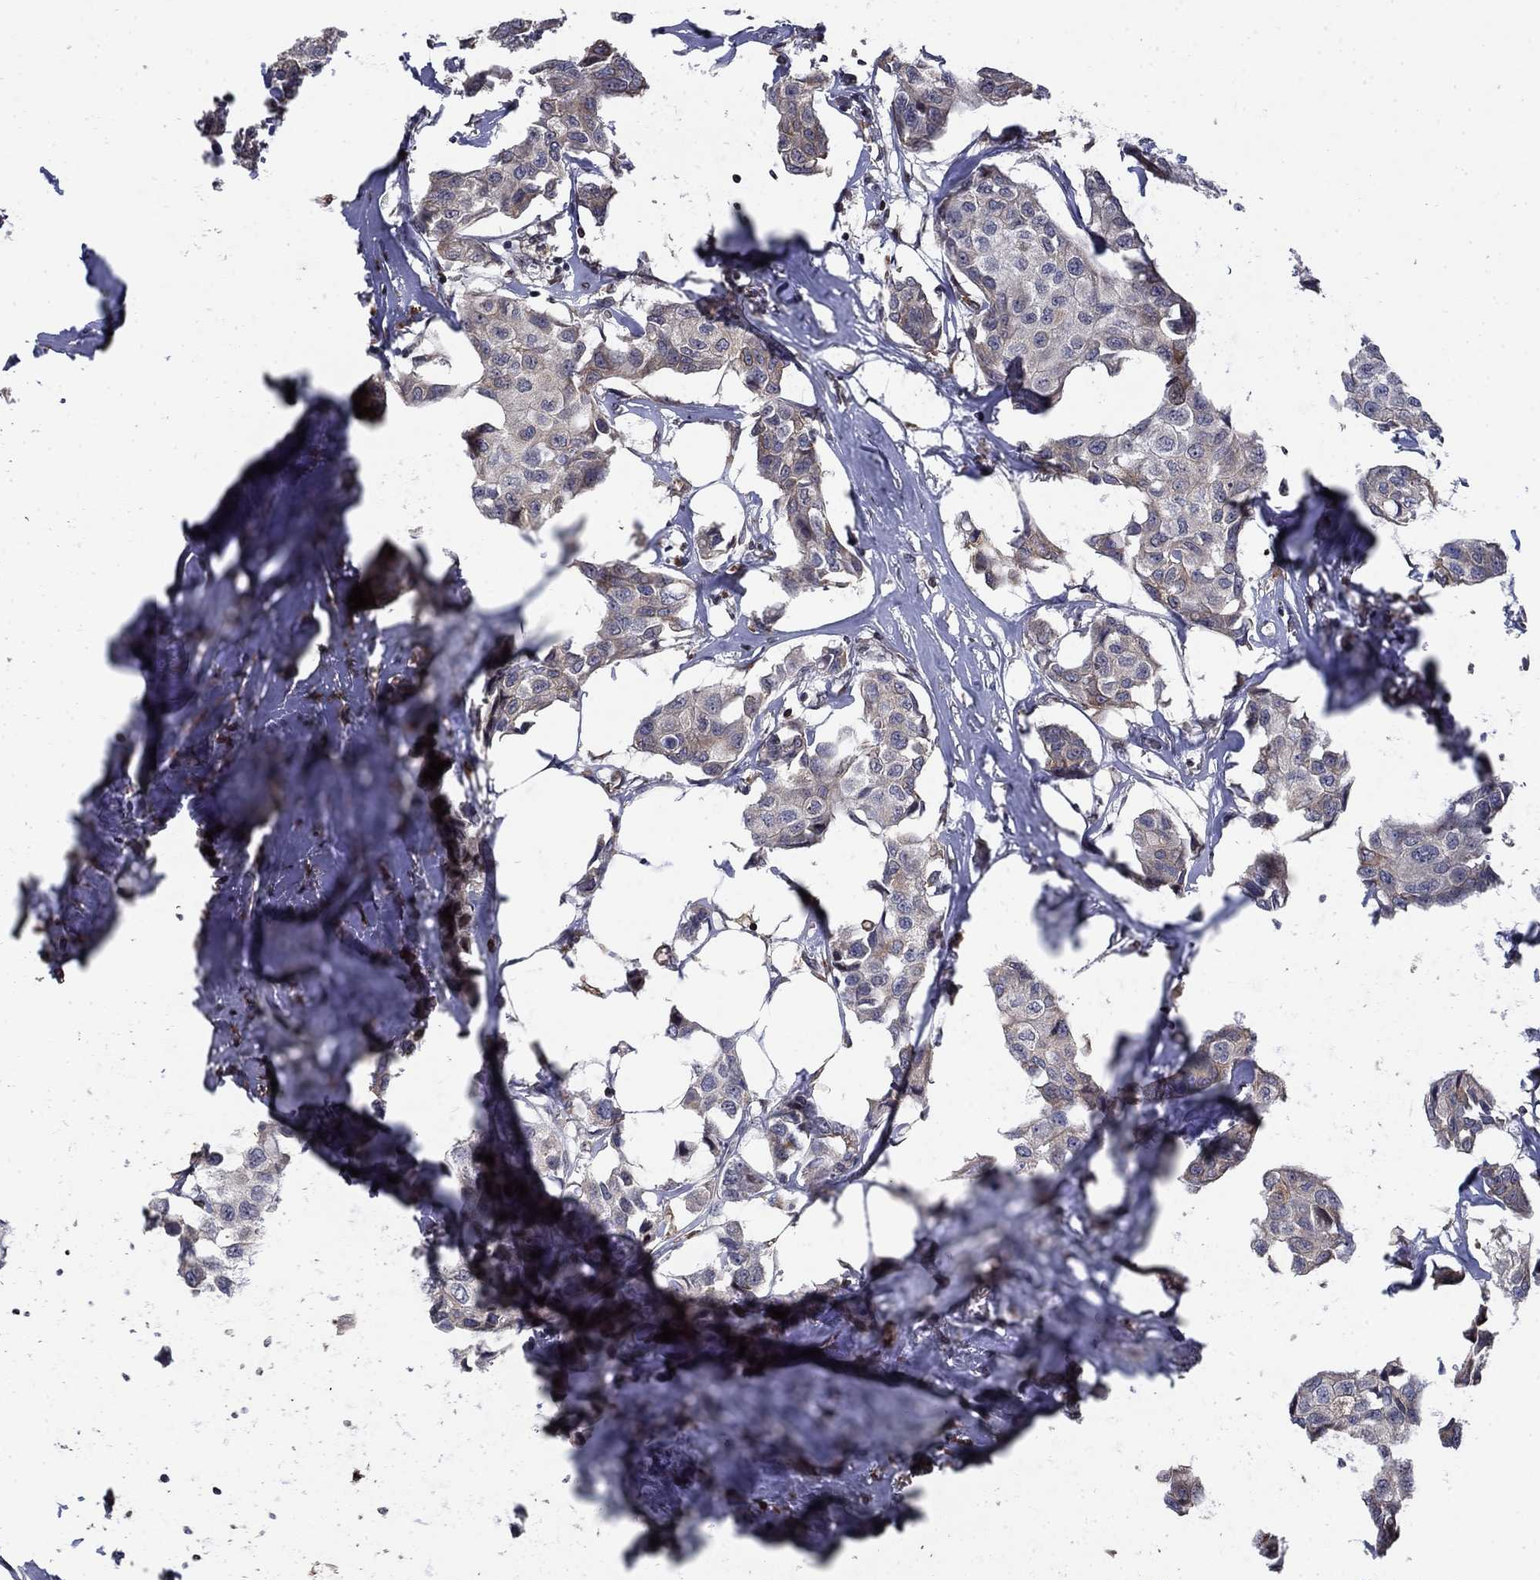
{"staining": {"intensity": "weak", "quantity": "<25%", "location": "cytoplasmic/membranous"}, "tissue": "breast cancer", "cell_type": "Tumor cells", "image_type": "cancer", "snomed": [{"axis": "morphology", "description": "Duct carcinoma"}, {"axis": "topography", "description": "Breast"}], "caption": "This is a micrograph of immunohistochemistry (IHC) staining of invasive ductal carcinoma (breast), which shows no expression in tumor cells.", "gene": "DHRS7", "patient": {"sex": "female", "age": 80}}